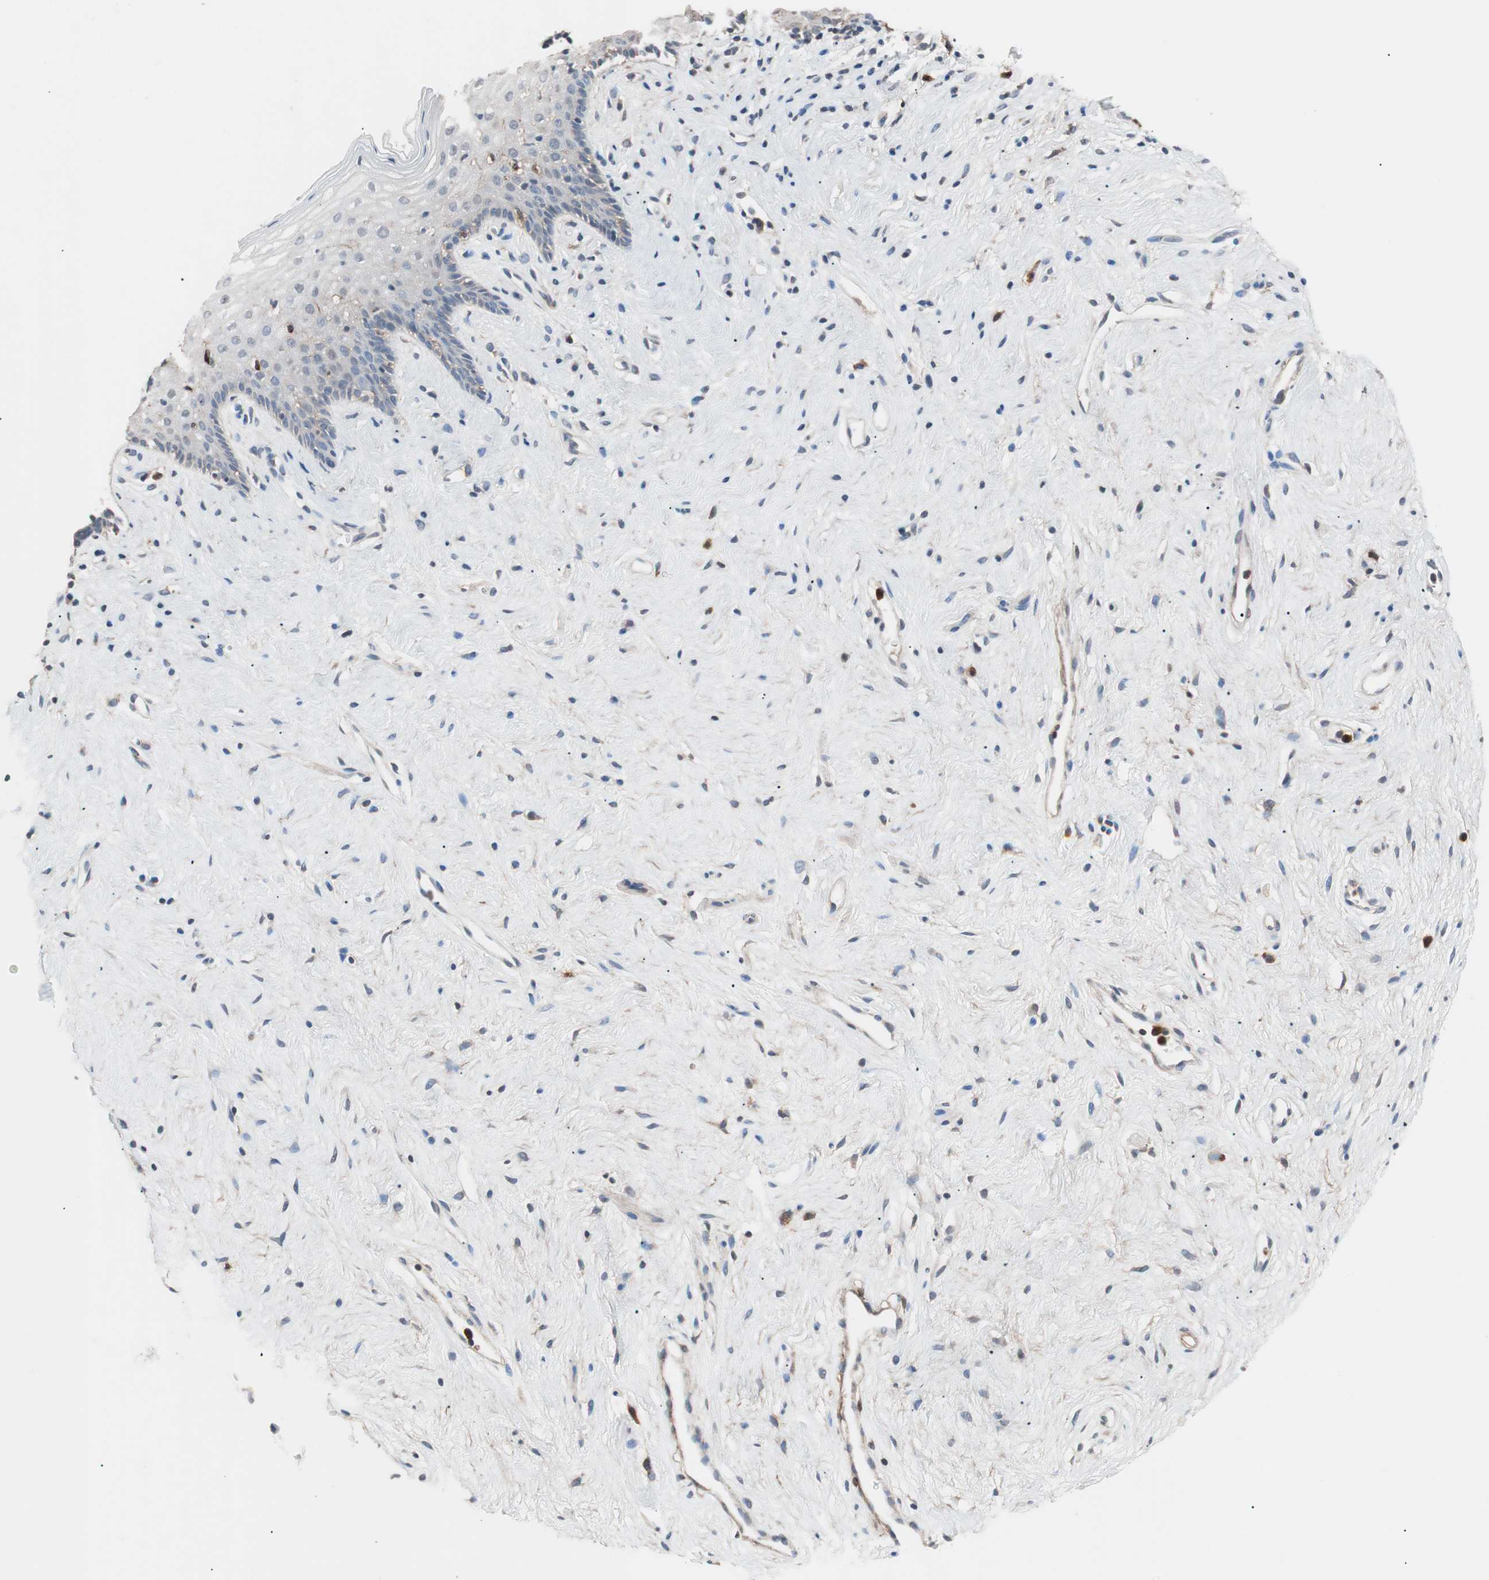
{"staining": {"intensity": "weak", "quantity": "<25%", "location": "cytoplasmic/membranous"}, "tissue": "vagina", "cell_type": "Squamous epithelial cells", "image_type": "normal", "snomed": [{"axis": "morphology", "description": "Normal tissue, NOS"}, {"axis": "topography", "description": "Vagina"}], "caption": "The histopathology image demonstrates no staining of squamous epithelial cells in benign vagina. The staining was performed using DAB to visualize the protein expression in brown, while the nuclei were stained in blue with hematoxylin (Magnification: 20x).", "gene": "LITAF", "patient": {"sex": "female", "age": 44}}